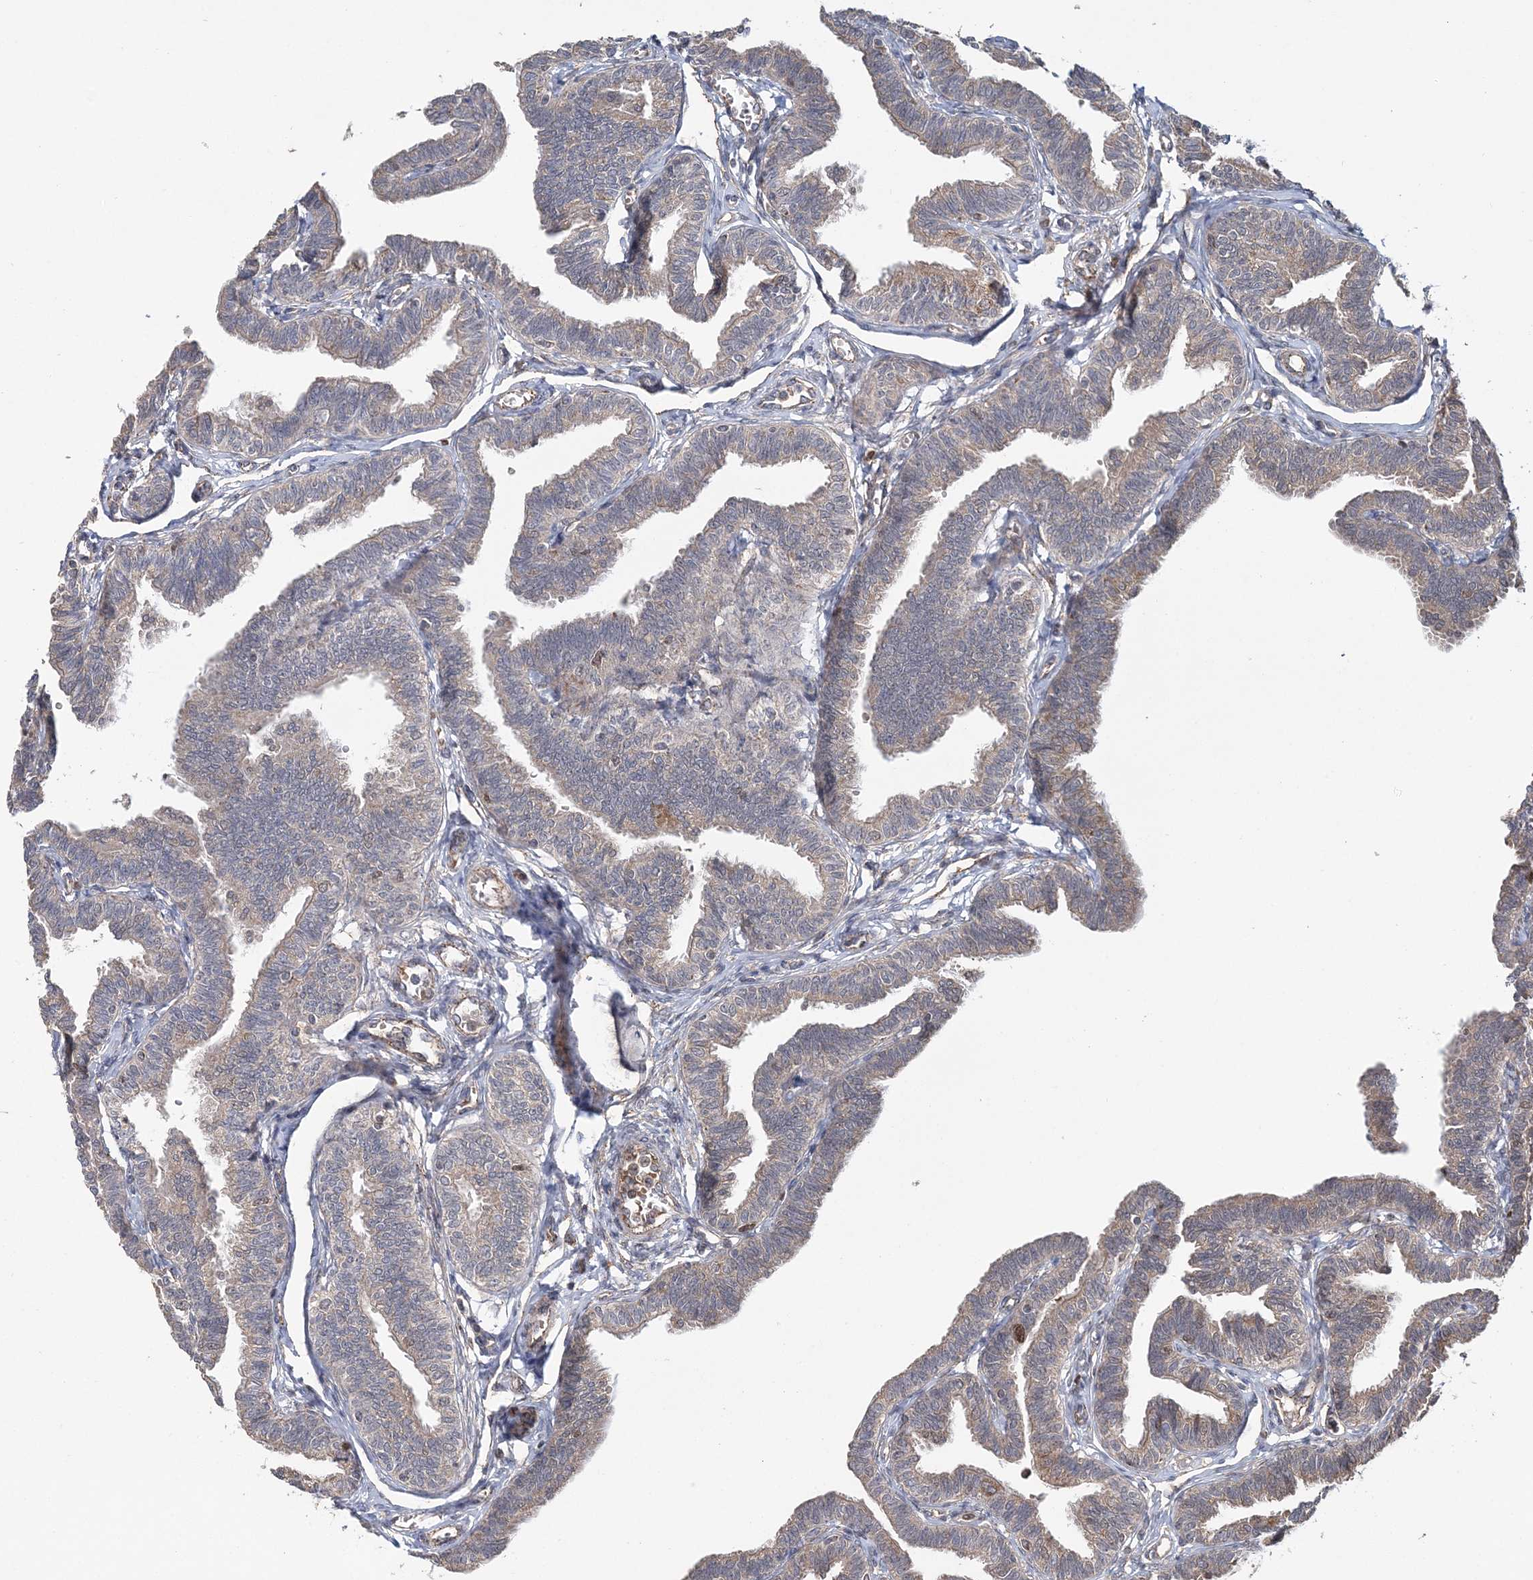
{"staining": {"intensity": "moderate", "quantity": "25%-75%", "location": "cytoplasmic/membranous"}, "tissue": "fallopian tube", "cell_type": "Glandular cells", "image_type": "normal", "snomed": [{"axis": "morphology", "description": "Normal tissue, NOS"}, {"axis": "topography", "description": "Fallopian tube"}, {"axis": "topography", "description": "Ovary"}], "caption": "Benign fallopian tube shows moderate cytoplasmic/membranous expression in about 25%-75% of glandular cells, visualized by immunohistochemistry. (DAB = brown stain, brightfield microscopy at high magnification).", "gene": "KIF4A", "patient": {"sex": "female", "age": 23}}